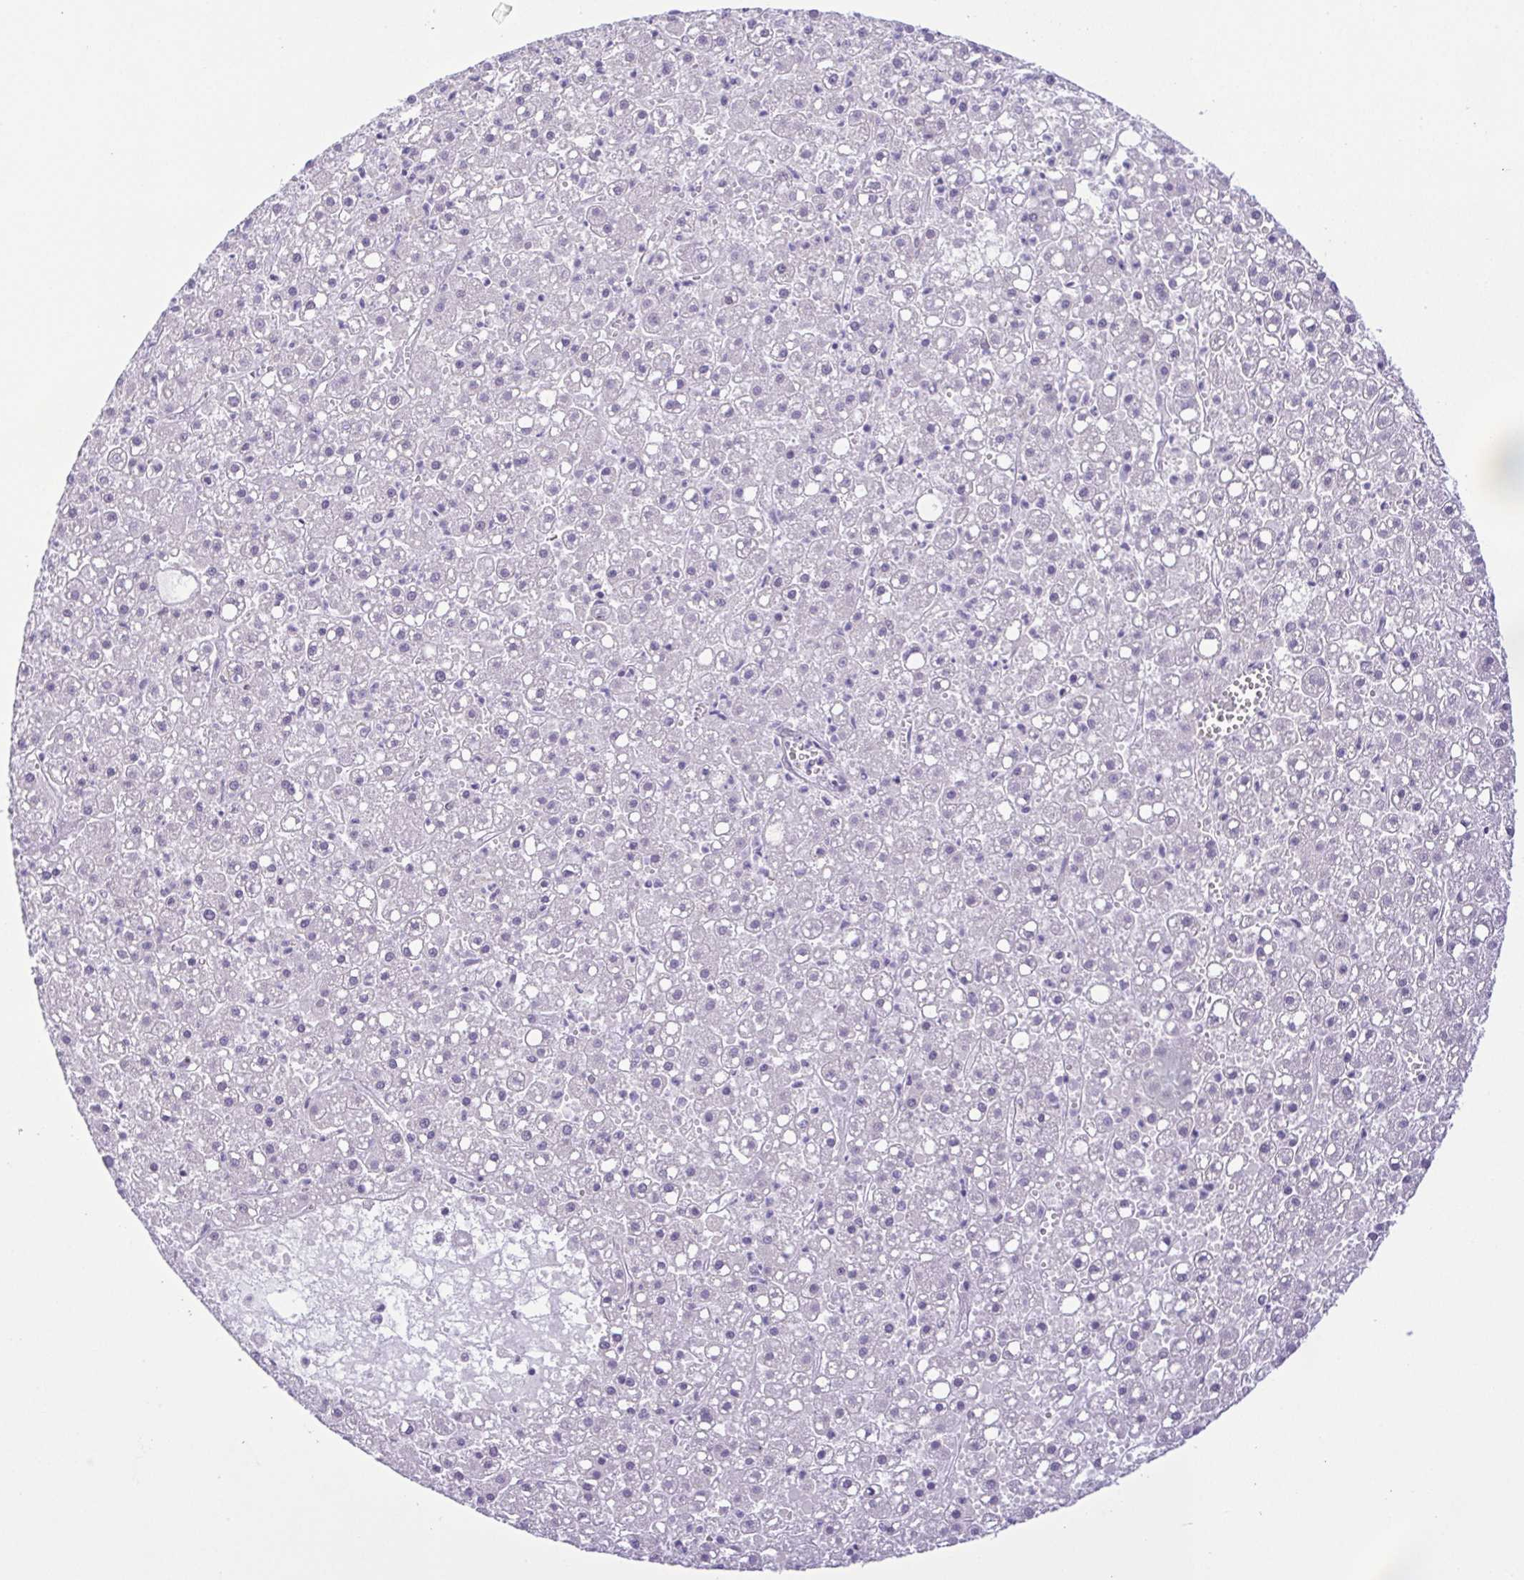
{"staining": {"intensity": "negative", "quantity": "none", "location": "none"}, "tissue": "liver cancer", "cell_type": "Tumor cells", "image_type": "cancer", "snomed": [{"axis": "morphology", "description": "Carcinoma, Hepatocellular, NOS"}, {"axis": "topography", "description": "Liver"}], "caption": "DAB immunohistochemical staining of human liver cancer shows no significant expression in tumor cells. The staining is performed using DAB (3,3'-diaminobenzidine) brown chromogen with nuclei counter-stained in using hematoxylin.", "gene": "RSL24D1", "patient": {"sex": "male", "age": 67}}